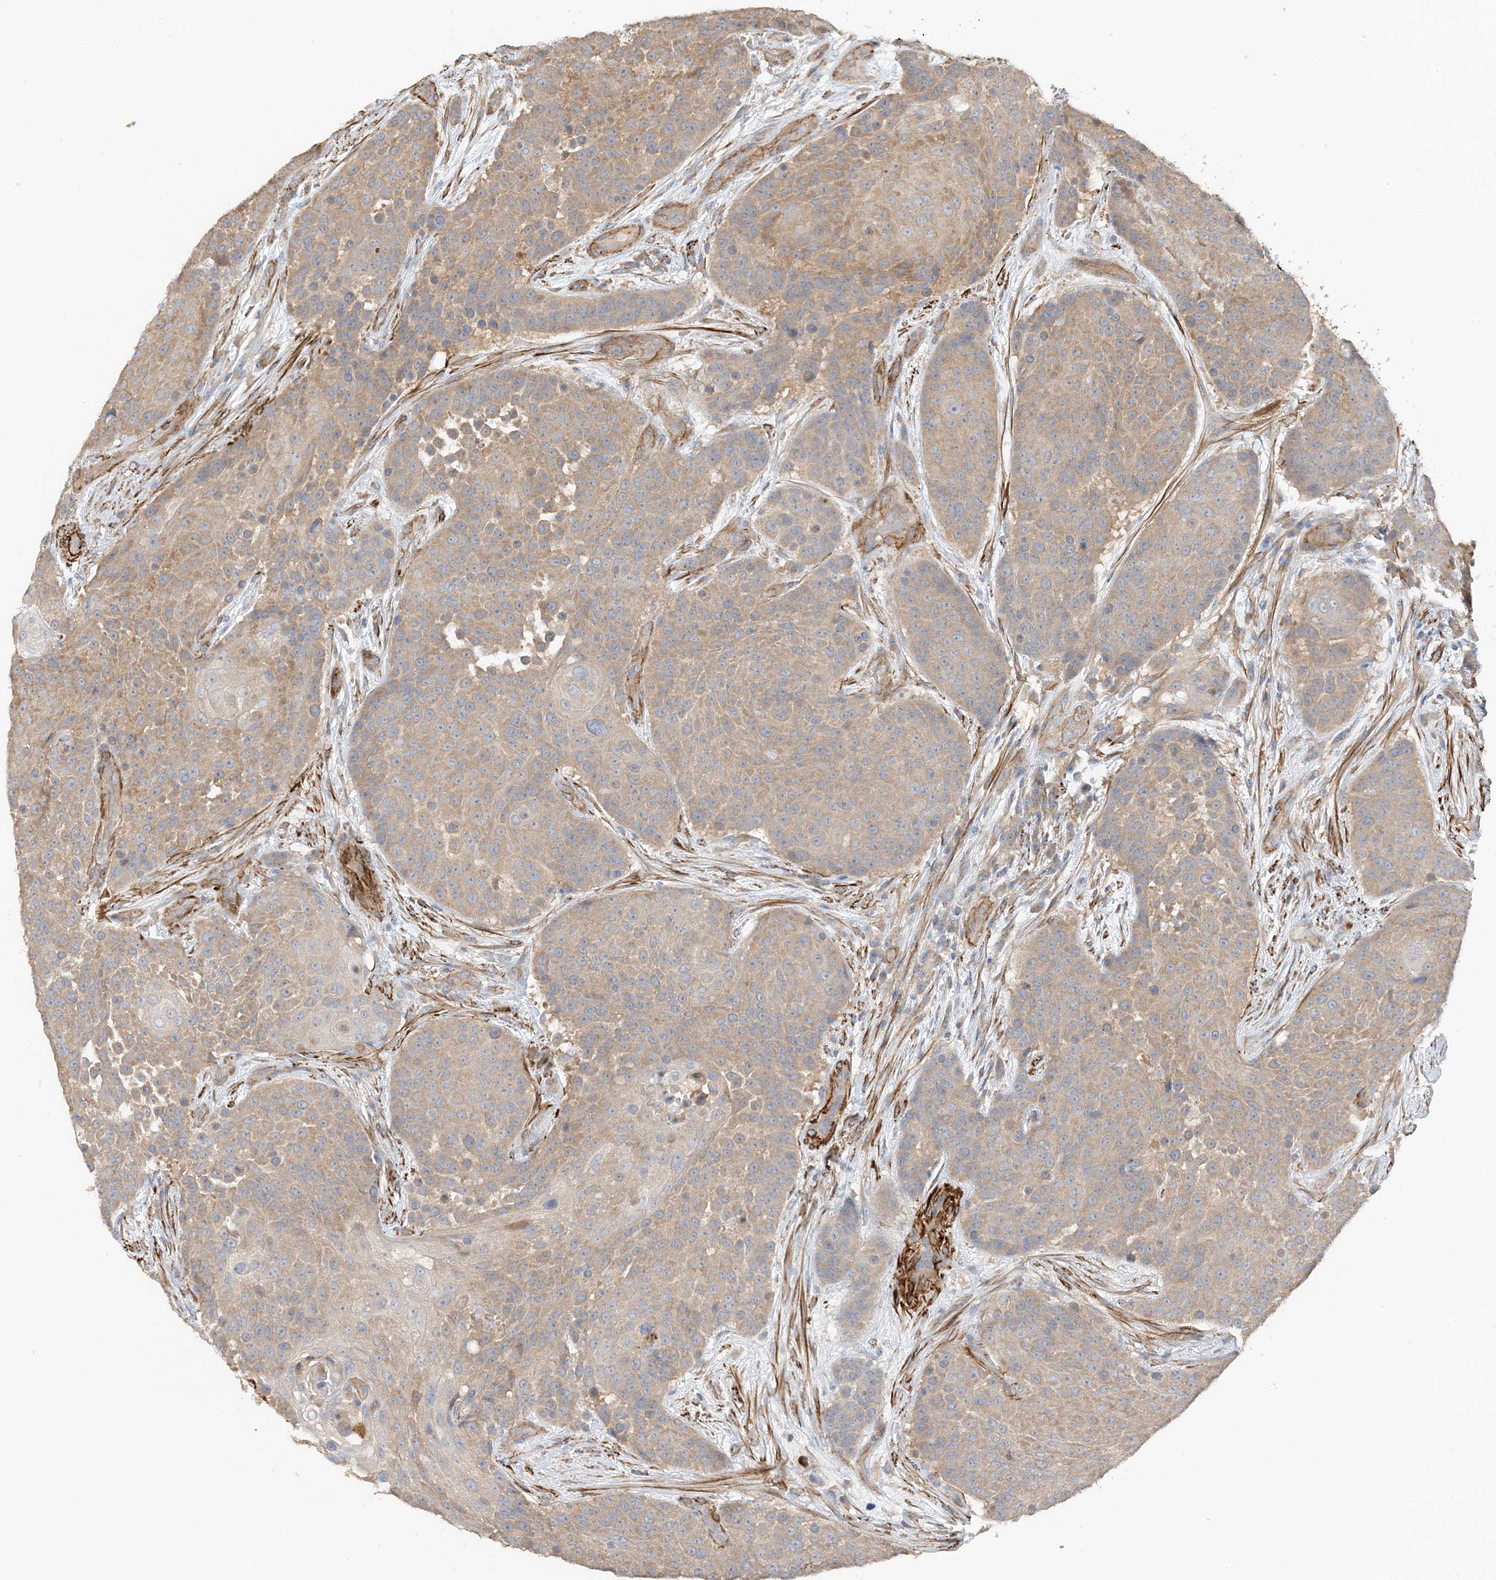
{"staining": {"intensity": "moderate", "quantity": ">75%", "location": "cytoplasmic/membranous"}, "tissue": "urothelial cancer", "cell_type": "Tumor cells", "image_type": "cancer", "snomed": [{"axis": "morphology", "description": "Urothelial carcinoma, High grade"}, {"axis": "topography", "description": "Urinary bladder"}], "caption": "IHC (DAB) staining of human urothelial carcinoma (high-grade) demonstrates moderate cytoplasmic/membranous protein staining in approximately >75% of tumor cells. (Stains: DAB in brown, nuclei in blue, Microscopy: brightfield microscopy at high magnification).", "gene": "KIFBP", "patient": {"sex": "female", "age": 63}}